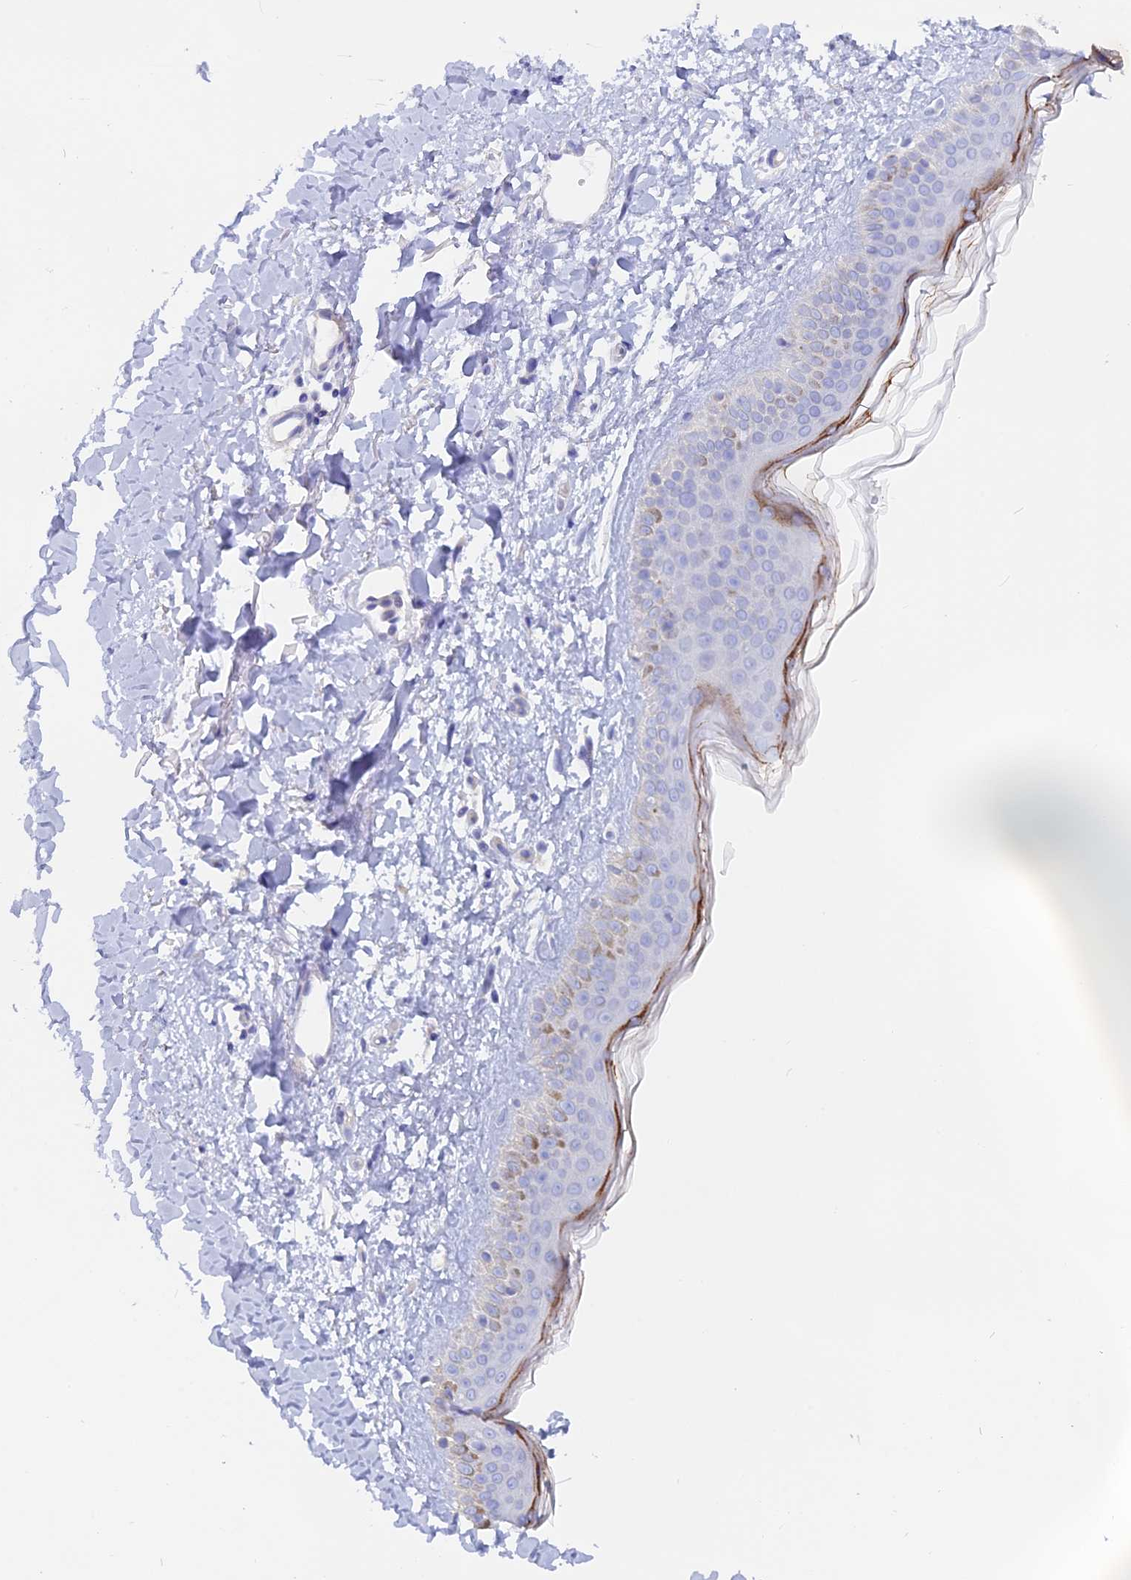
{"staining": {"intensity": "negative", "quantity": "none", "location": "none"}, "tissue": "skin", "cell_type": "Fibroblasts", "image_type": "normal", "snomed": [{"axis": "morphology", "description": "Normal tissue, NOS"}, {"axis": "topography", "description": "Skin"}], "caption": "Immunohistochemistry (IHC) of benign human skin displays no expression in fibroblasts.", "gene": "GLB1L", "patient": {"sex": "female", "age": 58}}